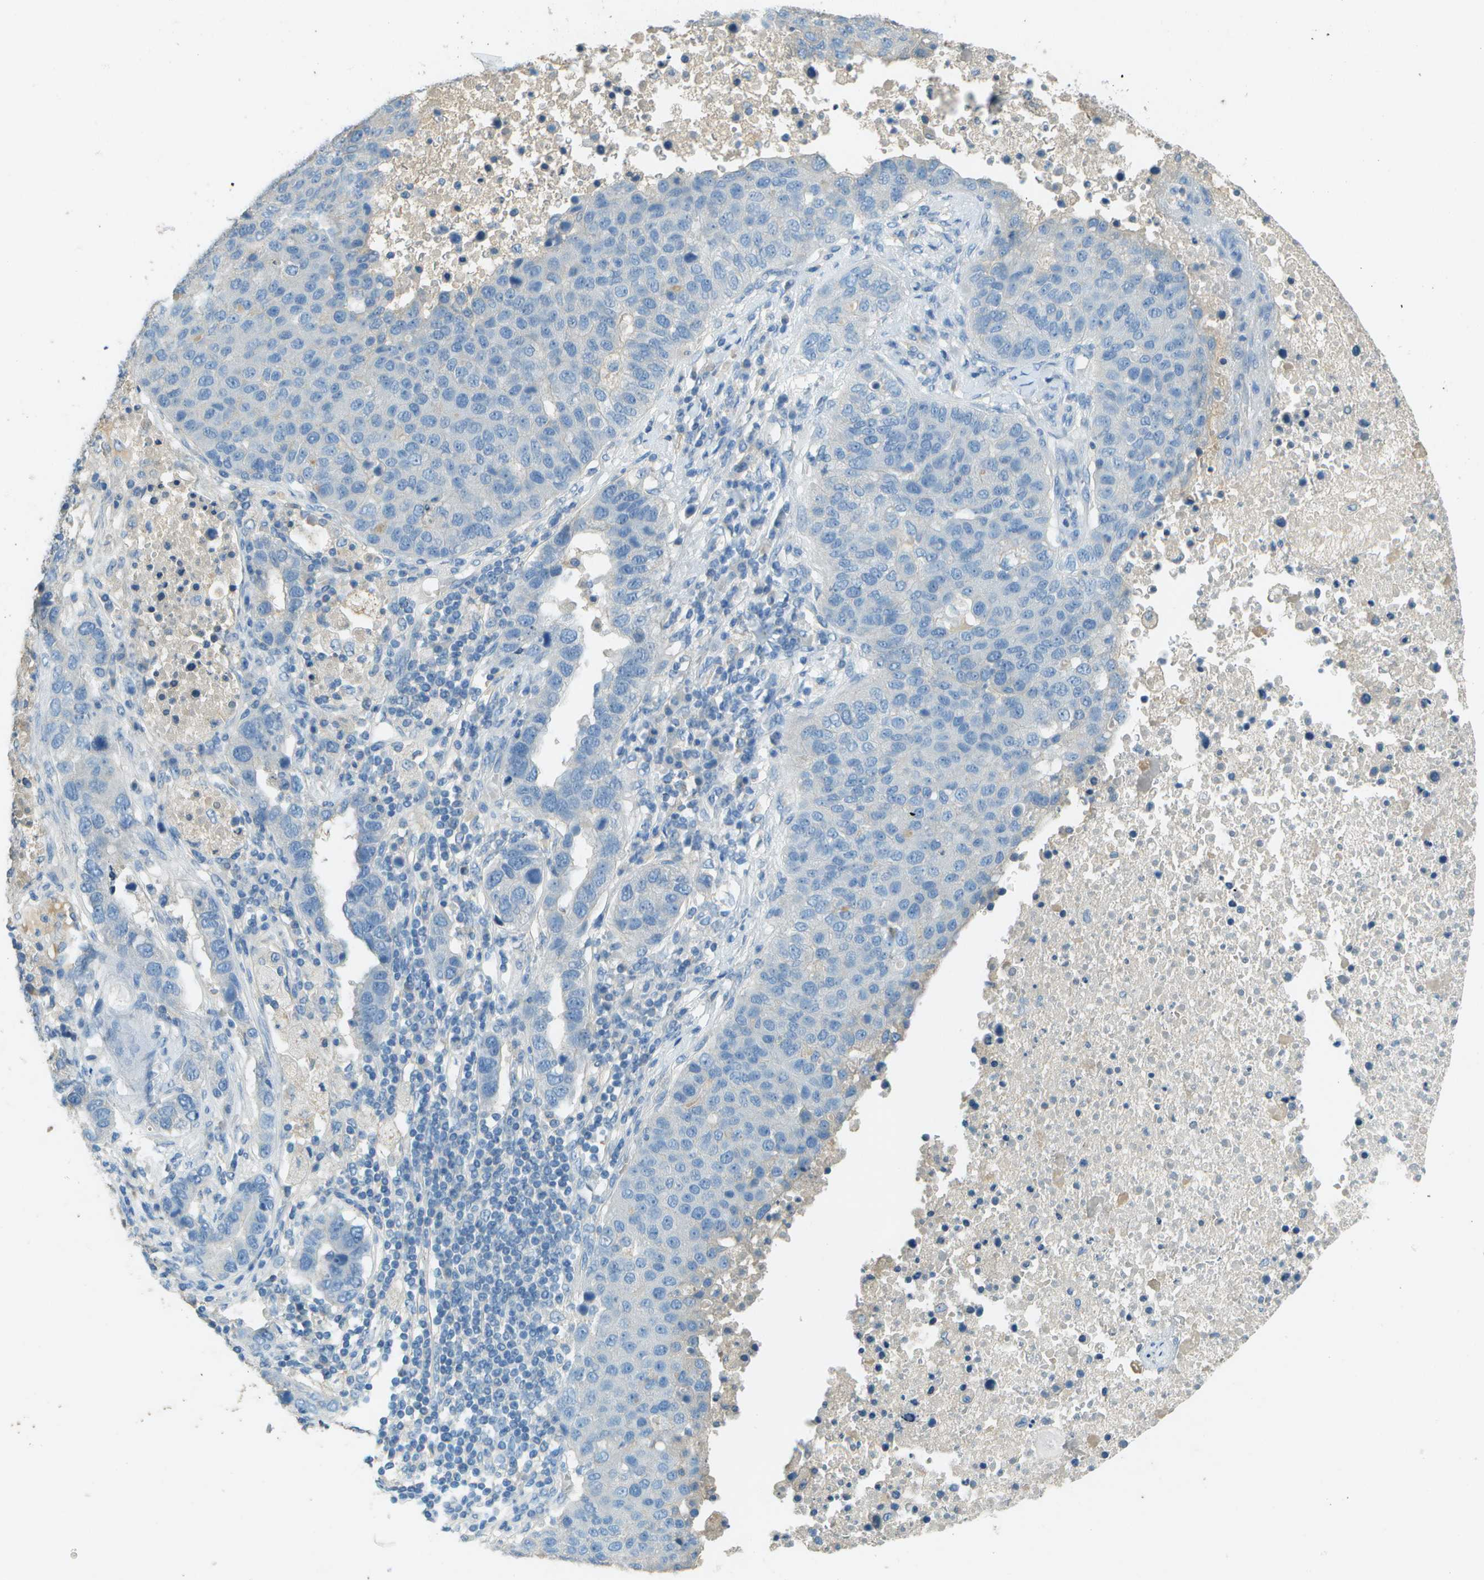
{"staining": {"intensity": "negative", "quantity": "none", "location": "none"}, "tissue": "pancreatic cancer", "cell_type": "Tumor cells", "image_type": "cancer", "snomed": [{"axis": "morphology", "description": "Adenocarcinoma, NOS"}, {"axis": "topography", "description": "Pancreas"}], "caption": "High magnification brightfield microscopy of pancreatic cancer stained with DAB (brown) and counterstained with hematoxylin (blue): tumor cells show no significant staining.", "gene": "LGI2", "patient": {"sex": "female", "age": 61}}